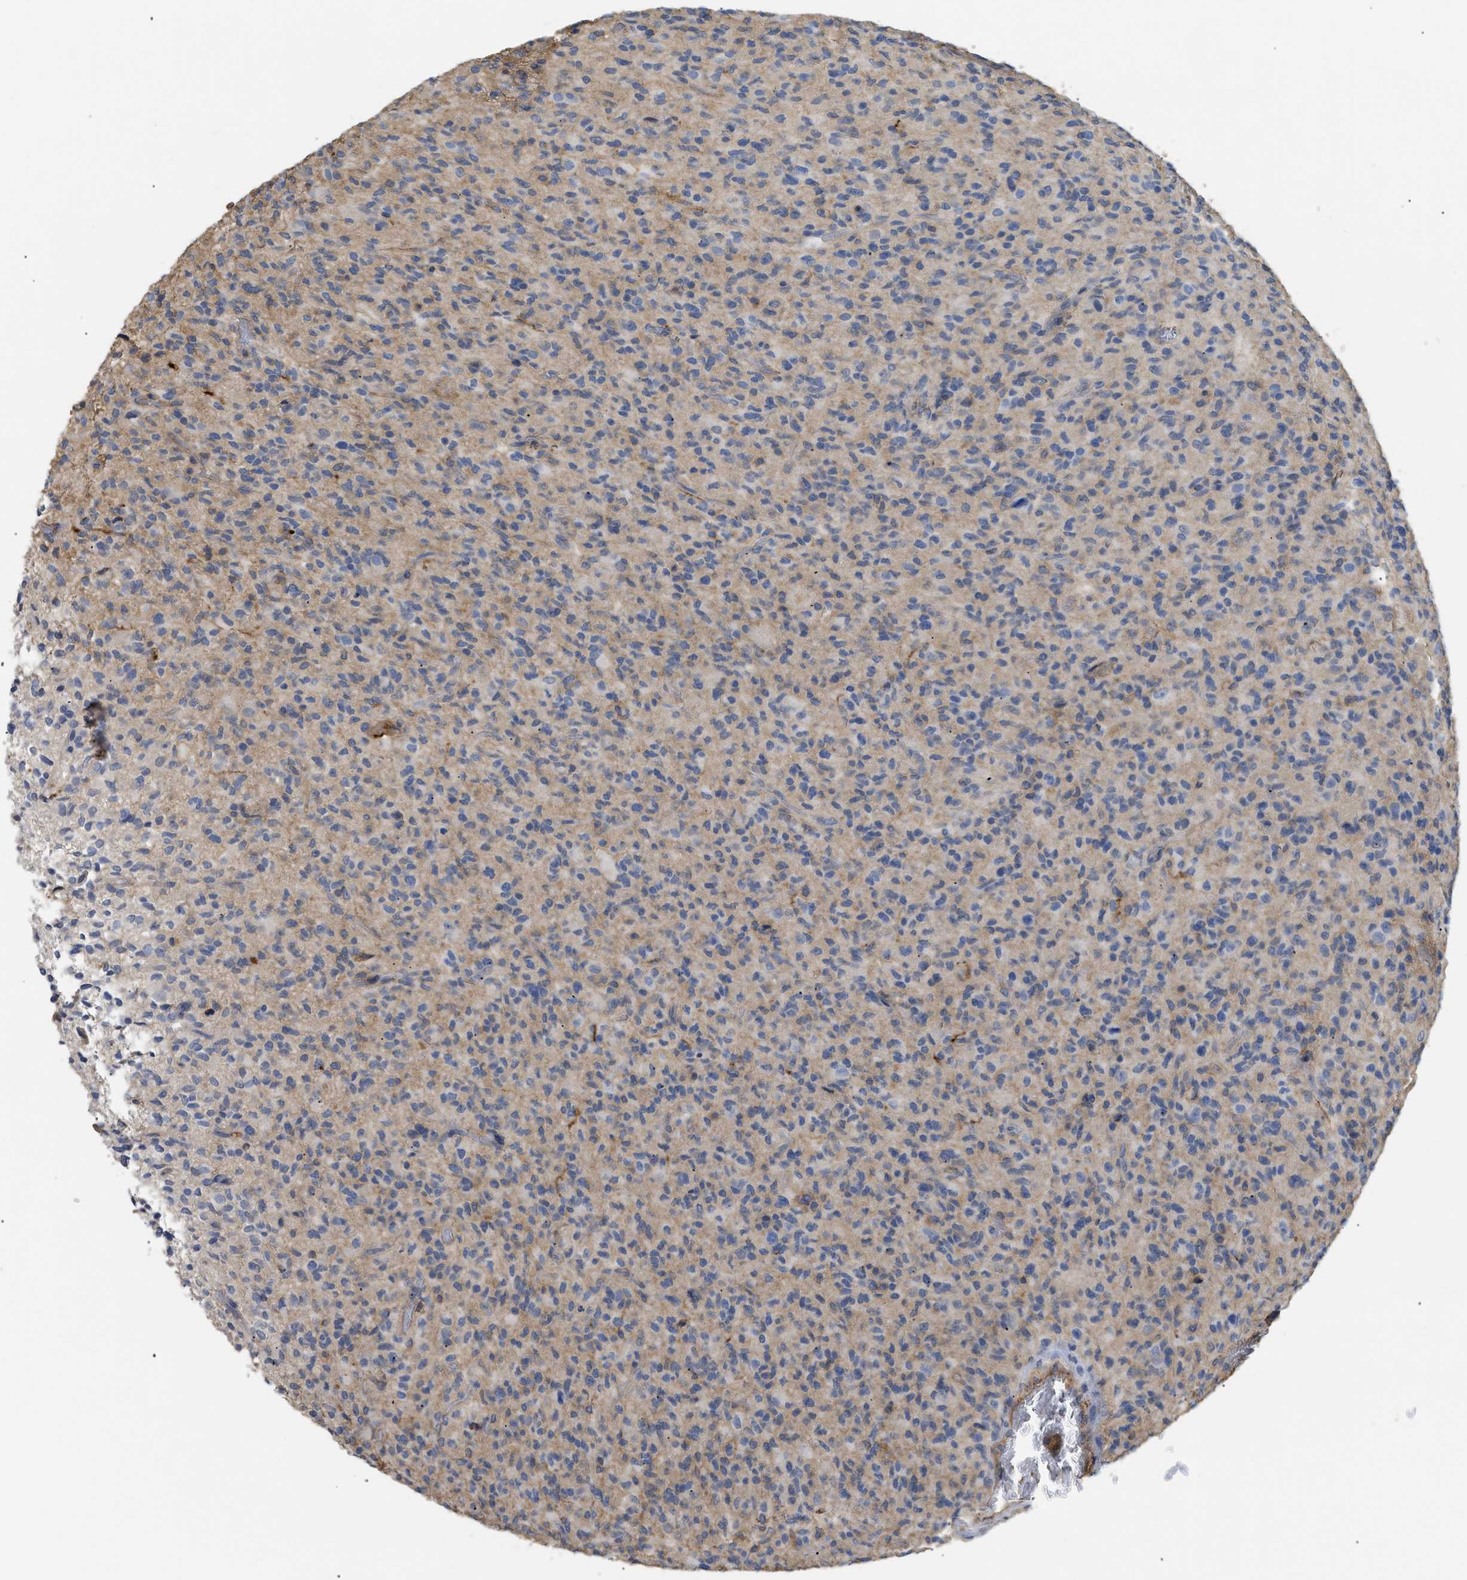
{"staining": {"intensity": "negative", "quantity": "none", "location": "none"}, "tissue": "glioma", "cell_type": "Tumor cells", "image_type": "cancer", "snomed": [{"axis": "morphology", "description": "Glioma, malignant, High grade"}, {"axis": "topography", "description": "Brain"}], "caption": "Immunohistochemical staining of malignant glioma (high-grade) exhibits no significant staining in tumor cells.", "gene": "ANXA4", "patient": {"sex": "male", "age": 71}}